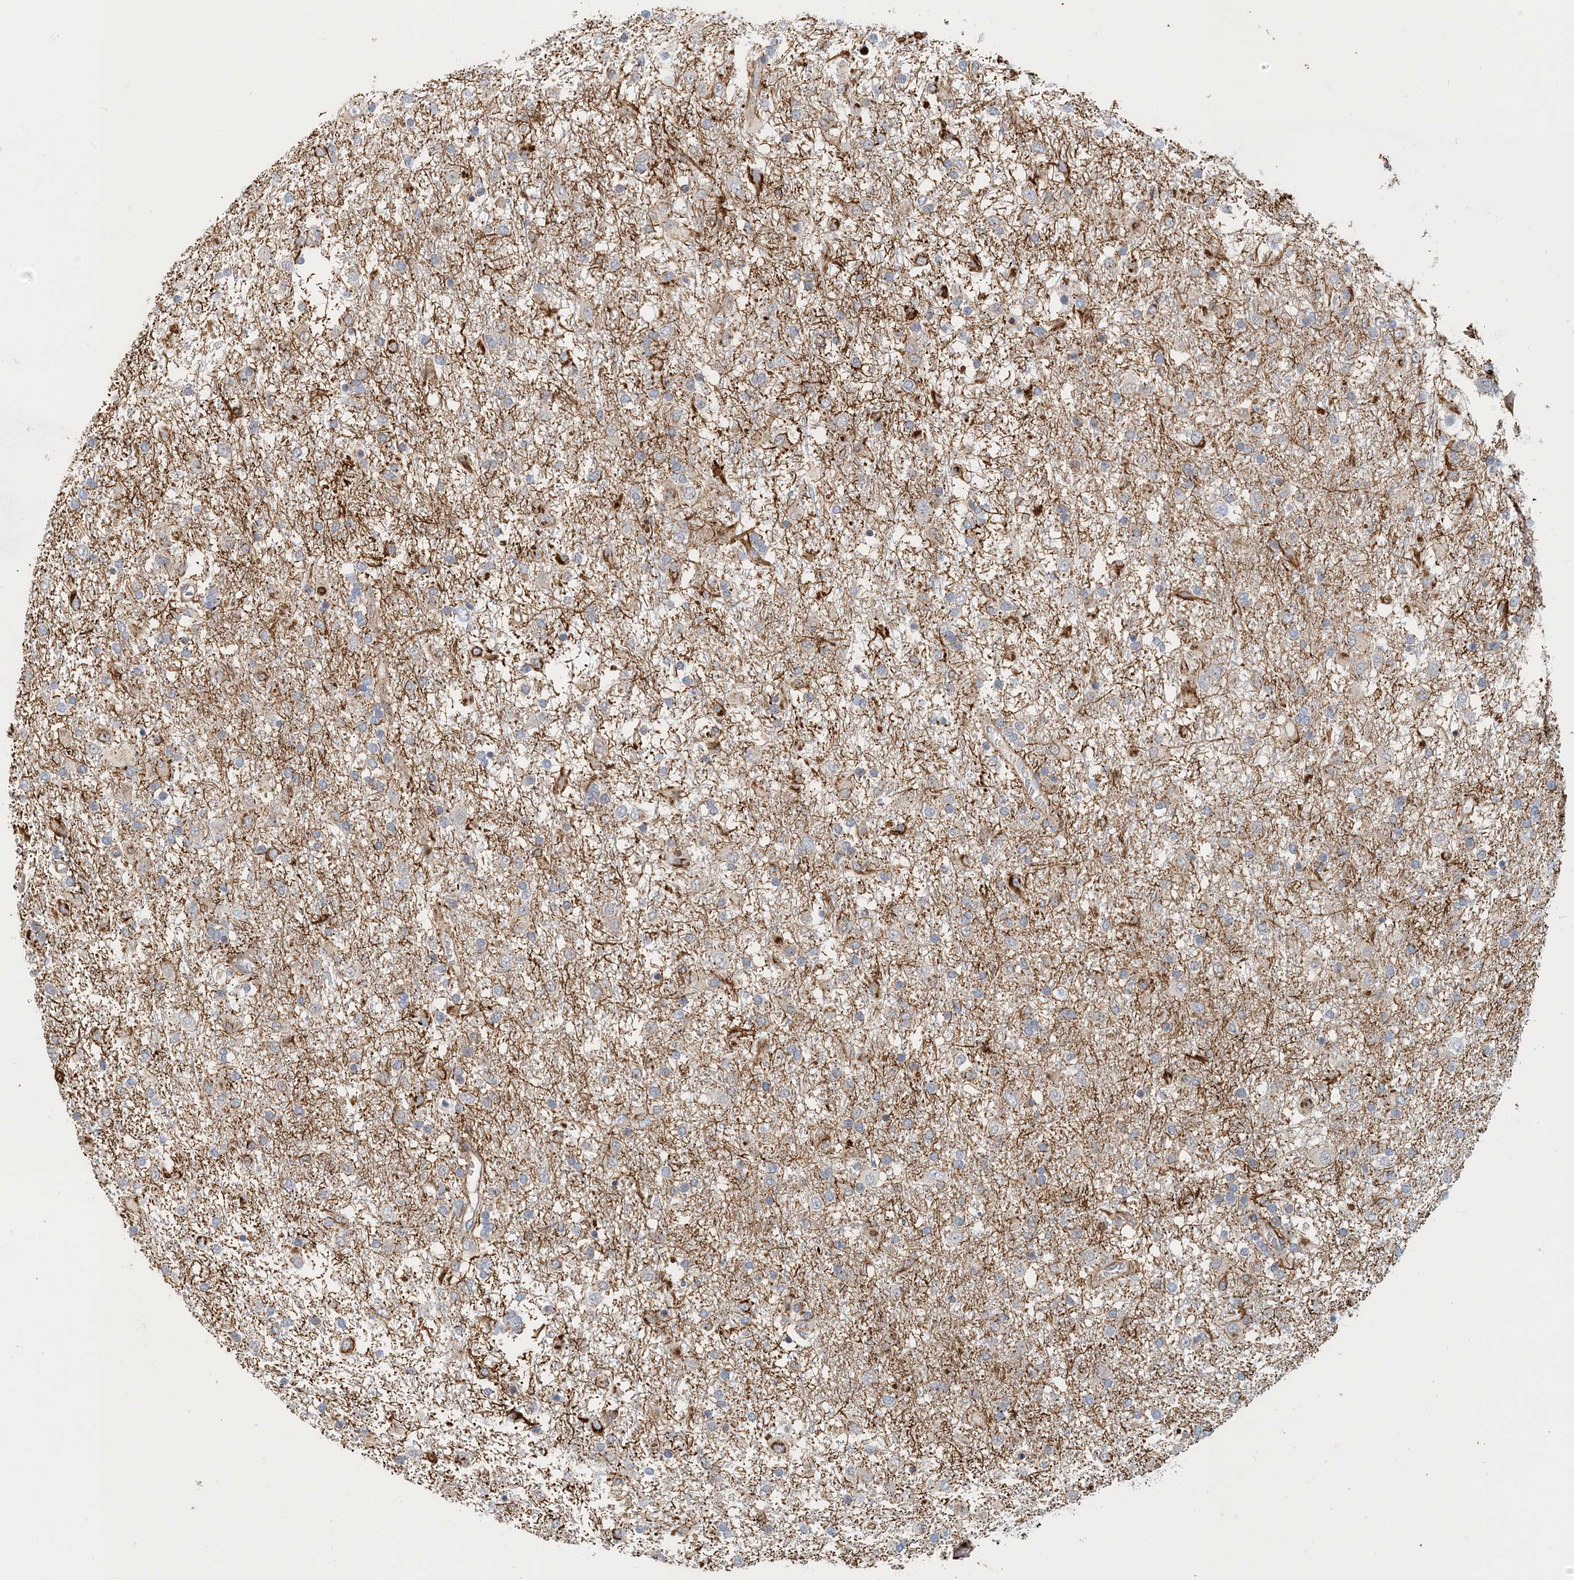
{"staining": {"intensity": "negative", "quantity": "none", "location": "none"}, "tissue": "glioma", "cell_type": "Tumor cells", "image_type": "cancer", "snomed": [{"axis": "morphology", "description": "Glioma, malignant, Low grade"}, {"axis": "topography", "description": "Brain"}], "caption": "Tumor cells are negative for protein expression in human malignant glioma (low-grade).", "gene": "MAPKBP1", "patient": {"sex": "male", "age": 65}}